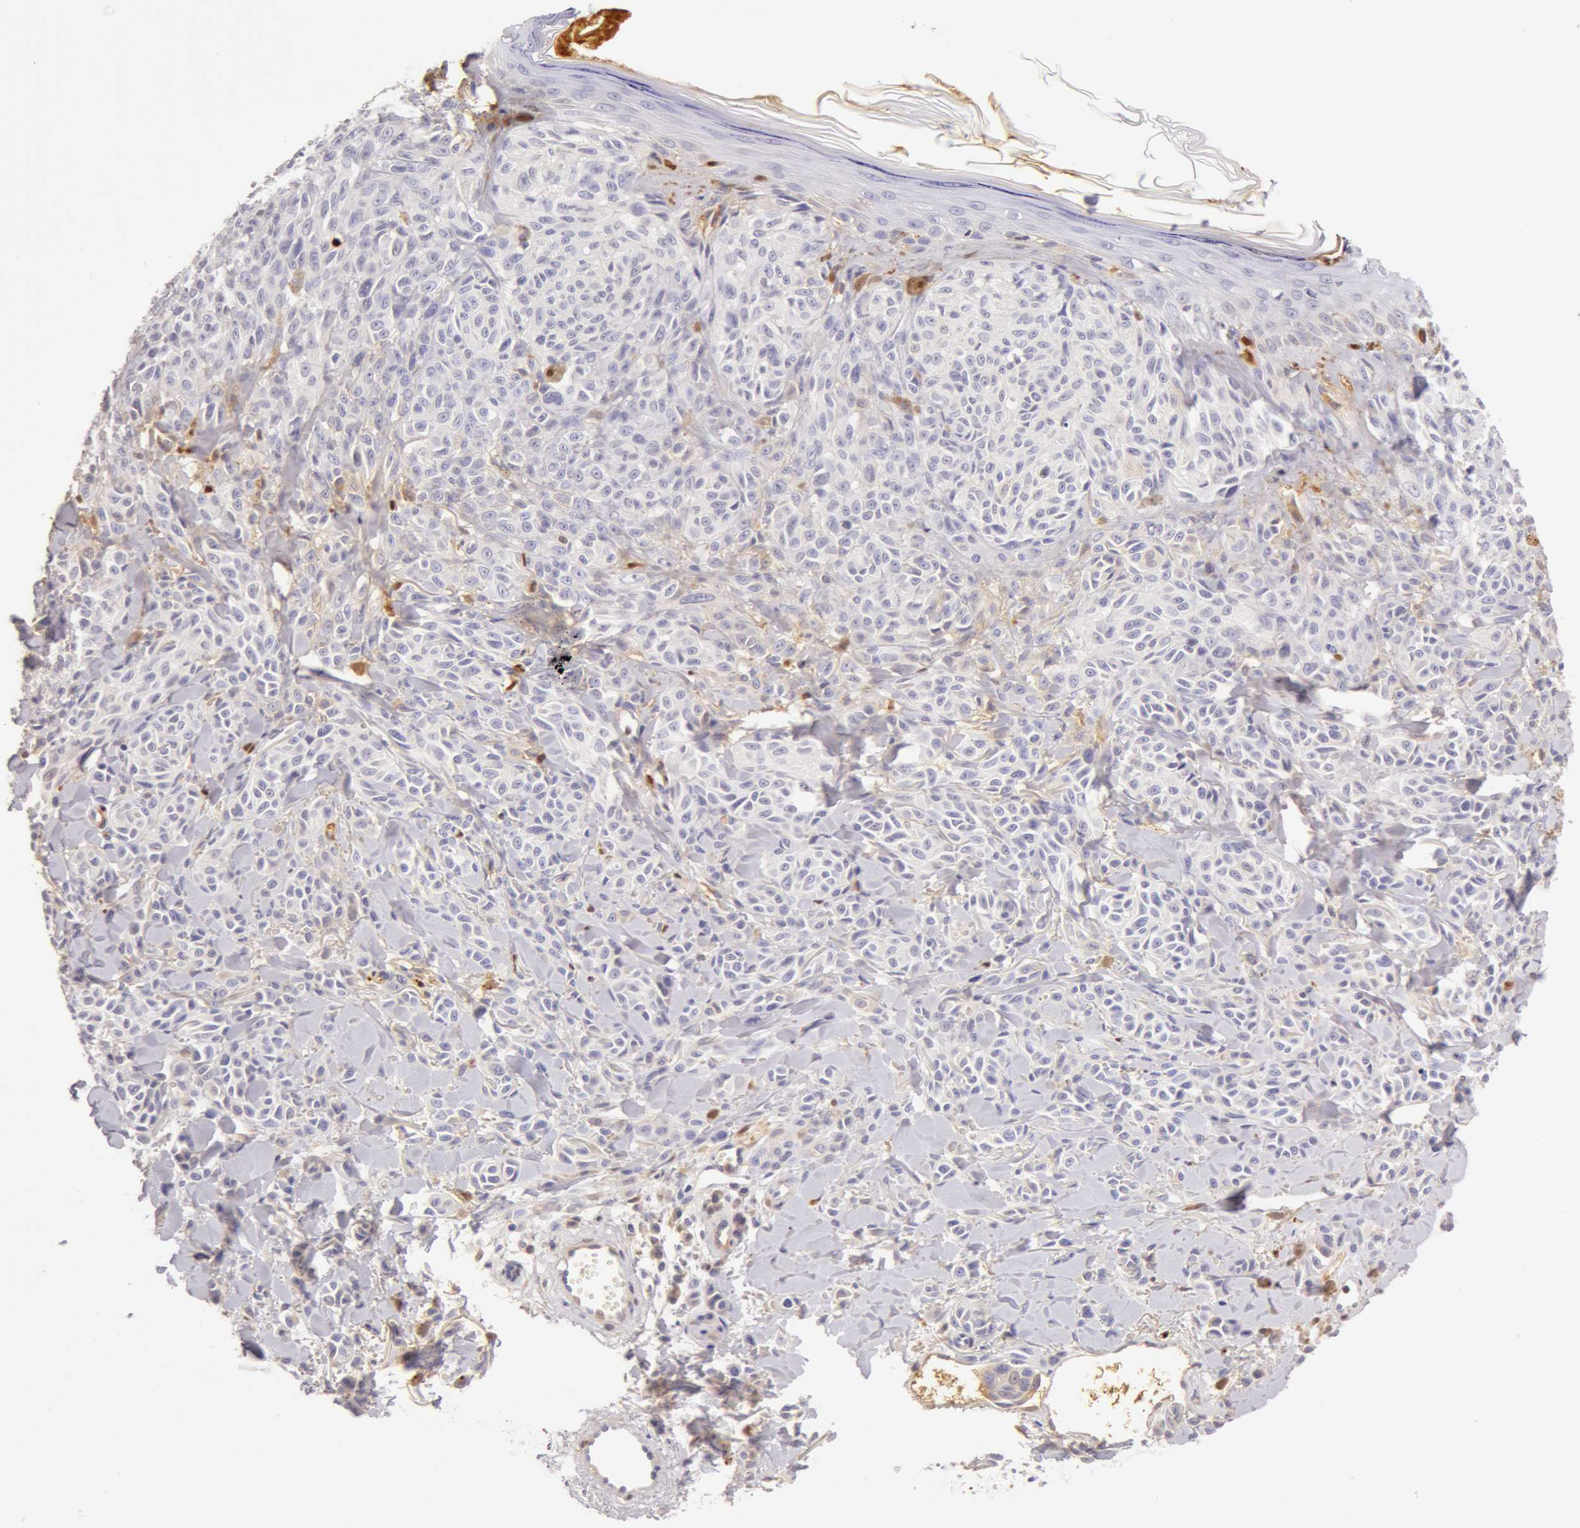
{"staining": {"intensity": "negative", "quantity": "none", "location": "none"}, "tissue": "melanoma", "cell_type": "Tumor cells", "image_type": "cancer", "snomed": [{"axis": "morphology", "description": "Malignant melanoma, NOS"}, {"axis": "topography", "description": "Skin"}], "caption": "A high-resolution image shows immunohistochemistry (IHC) staining of malignant melanoma, which shows no significant staining in tumor cells.", "gene": "AHSG", "patient": {"sex": "female", "age": 73}}